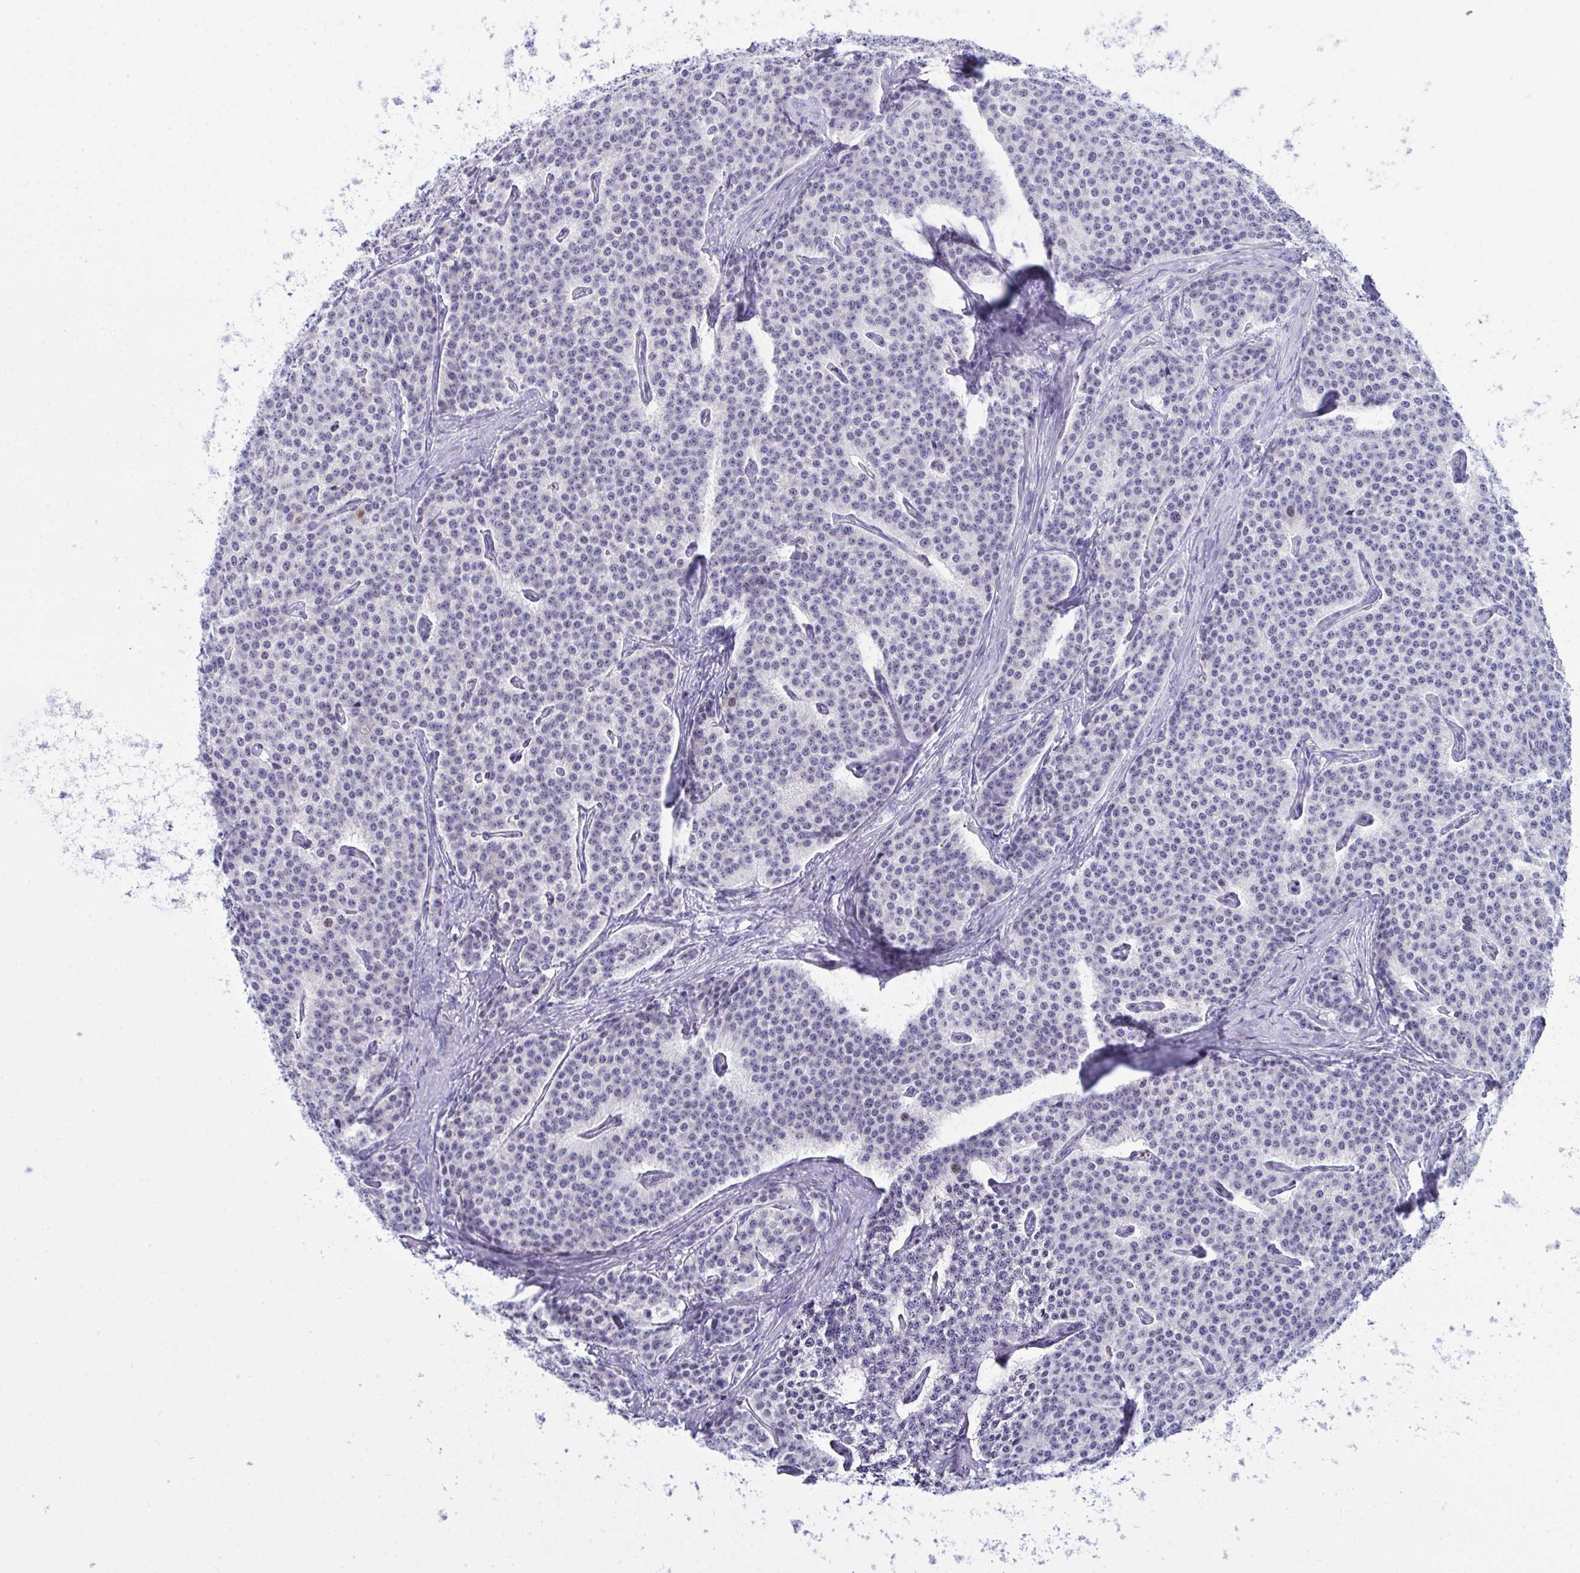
{"staining": {"intensity": "negative", "quantity": "none", "location": "none"}, "tissue": "carcinoid", "cell_type": "Tumor cells", "image_type": "cancer", "snomed": [{"axis": "morphology", "description": "Carcinoid, malignant, NOS"}, {"axis": "topography", "description": "Small intestine"}], "caption": "Protein analysis of carcinoid (malignant) displays no significant expression in tumor cells.", "gene": "BEX5", "patient": {"sex": "female", "age": 64}}